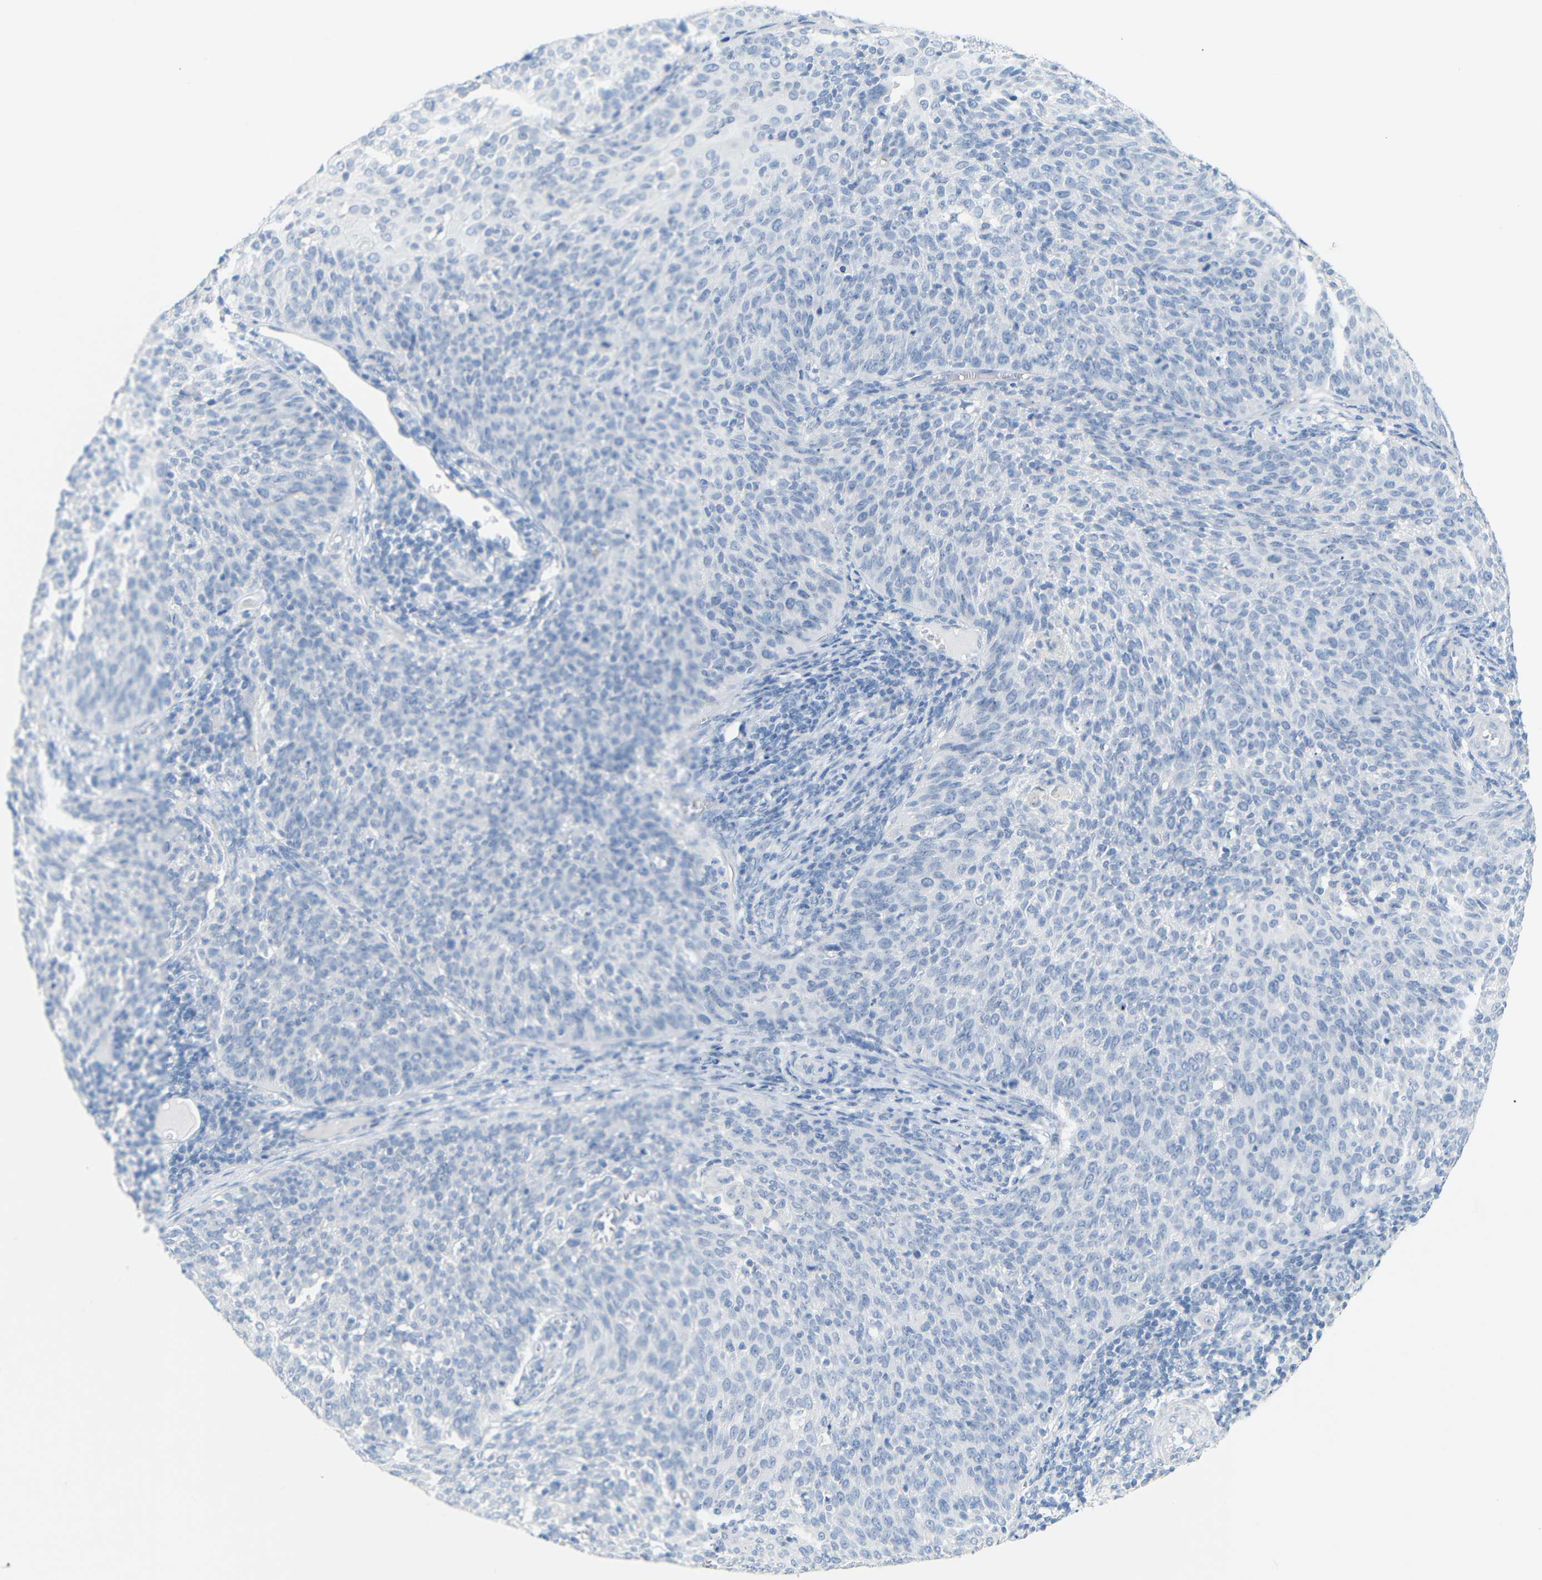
{"staining": {"intensity": "negative", "quantity": "none", "location": "none"}, "tissue": "cervical cancer", "cell_type": "Tumor cells", "image_type": "cancer", "snomed": [{"axis": "morphology", "description": "Squamous cell carcinoma, NOS"}, {"axis": "topography", "description": "Cervix"}], "caption": "Immunohistochemical staining of human cervical cancer displays no significant positivity in tumor cells. The staining was performed using DAB to visualize the protein expression in brown, while the nuclei were stained in blue with hematoxylin (Magnification: 20x).", "gene": "OPN1SW", "patient": {"sex": "female", "age": 38}}